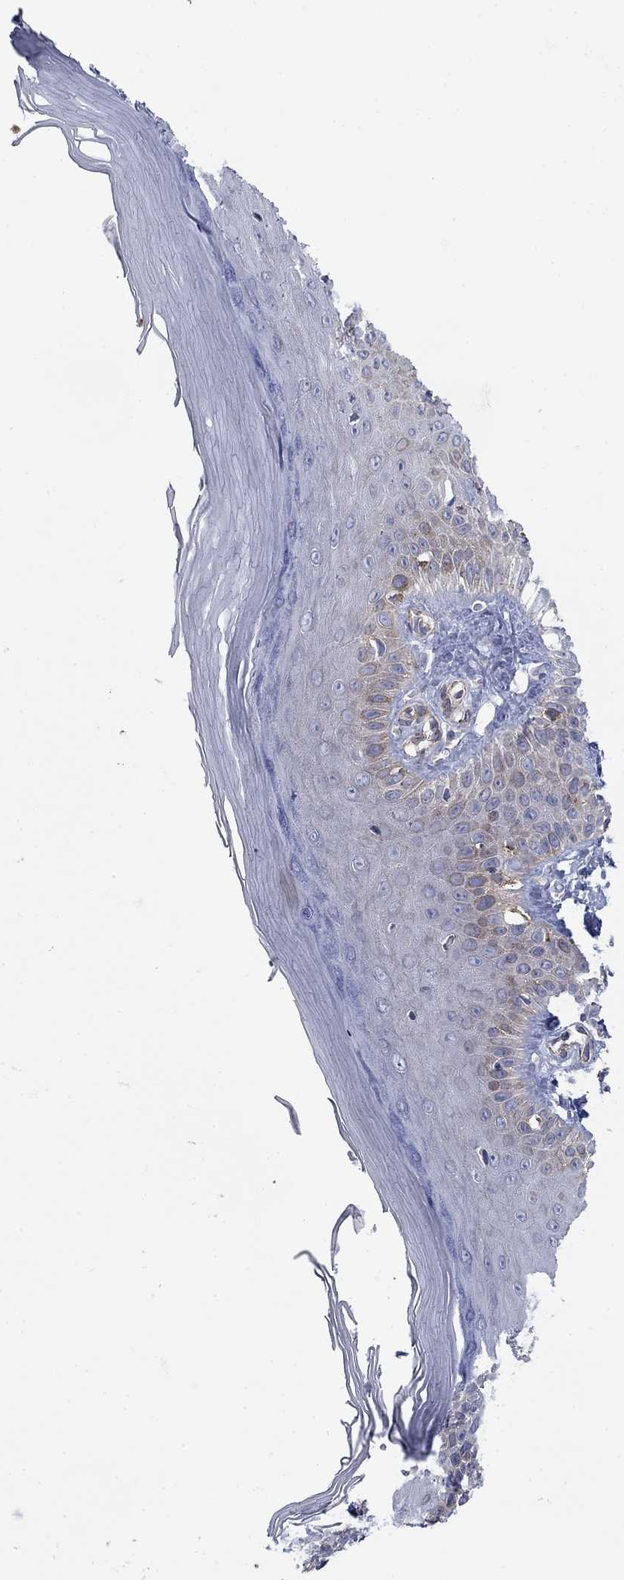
{"staining": {"intensity": "negative", "quantity": "none", "location": "none"}, "tissue": "skin", "cell_type": "Fibroblasts", "image_type": "normal", "snomed": [{"axis": "morphology", "description": "Normal tissue, NOS"}, {"axis": "morphology", "description": "Inflammation, NOS"}, {"axis": "morphology", "description": "Fibrosis, NOS"}, {"axis": "topography", "description": "Skin"}], "caption": "Immunohistochemical staining of benign human skin displays no significant positivity in fibroblasts. (DAB IHC visualized using brightfield microscopy, high magnification).", "gene": "FXR1", "patient": {"sex": "male", "age": 71}}